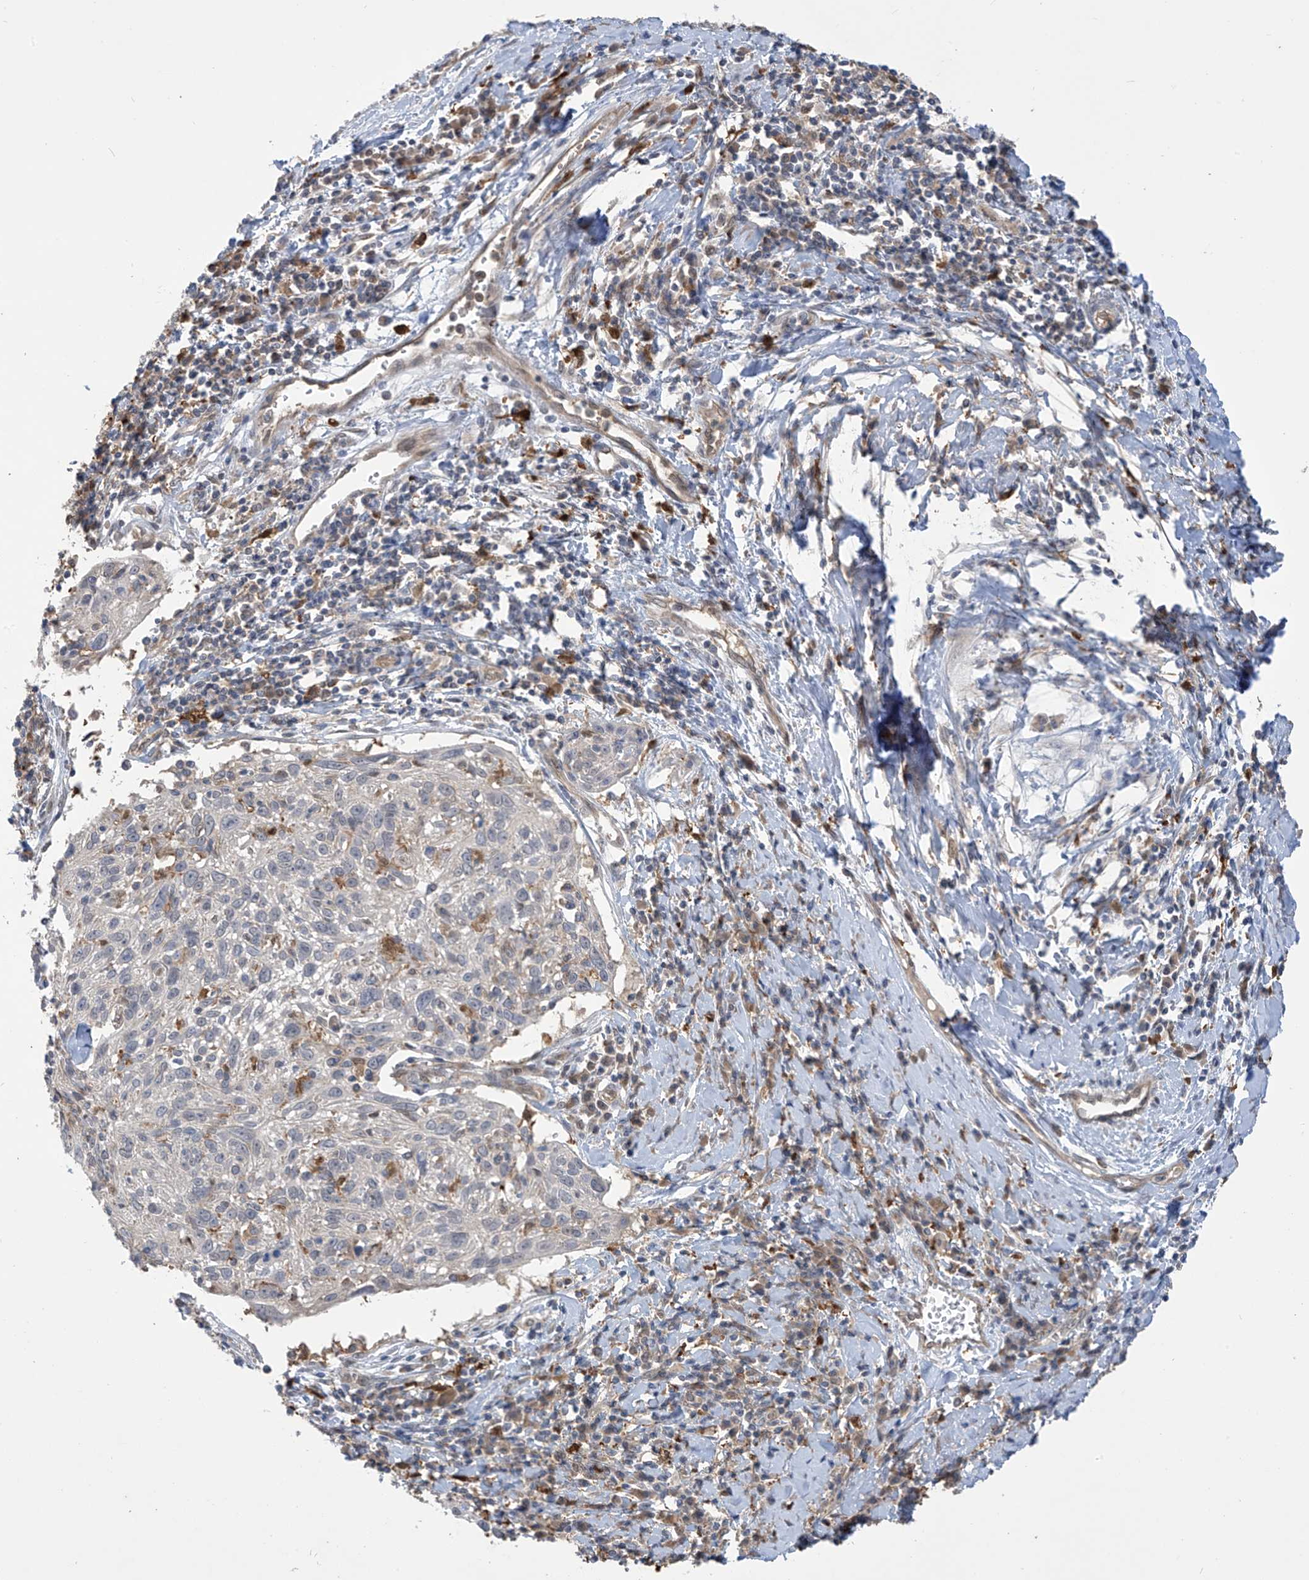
{"staining": {"intensity": "negative", "quantity": "none", "location": "none"}, "tissue": "cervical cancer", "cell_type": "Tumor cells", "image_type": "cancer", "snomed": [{"axis": "morphology", "description": "Squamous cell carcinoma, NOS"}, {"axis": "topography", "description": "Cervix"}], "caption": "The image shows no staining of tumor cells in cervical cancer.", "gene": "IDH1", "patient": {"sex": "female", "age": 51}}